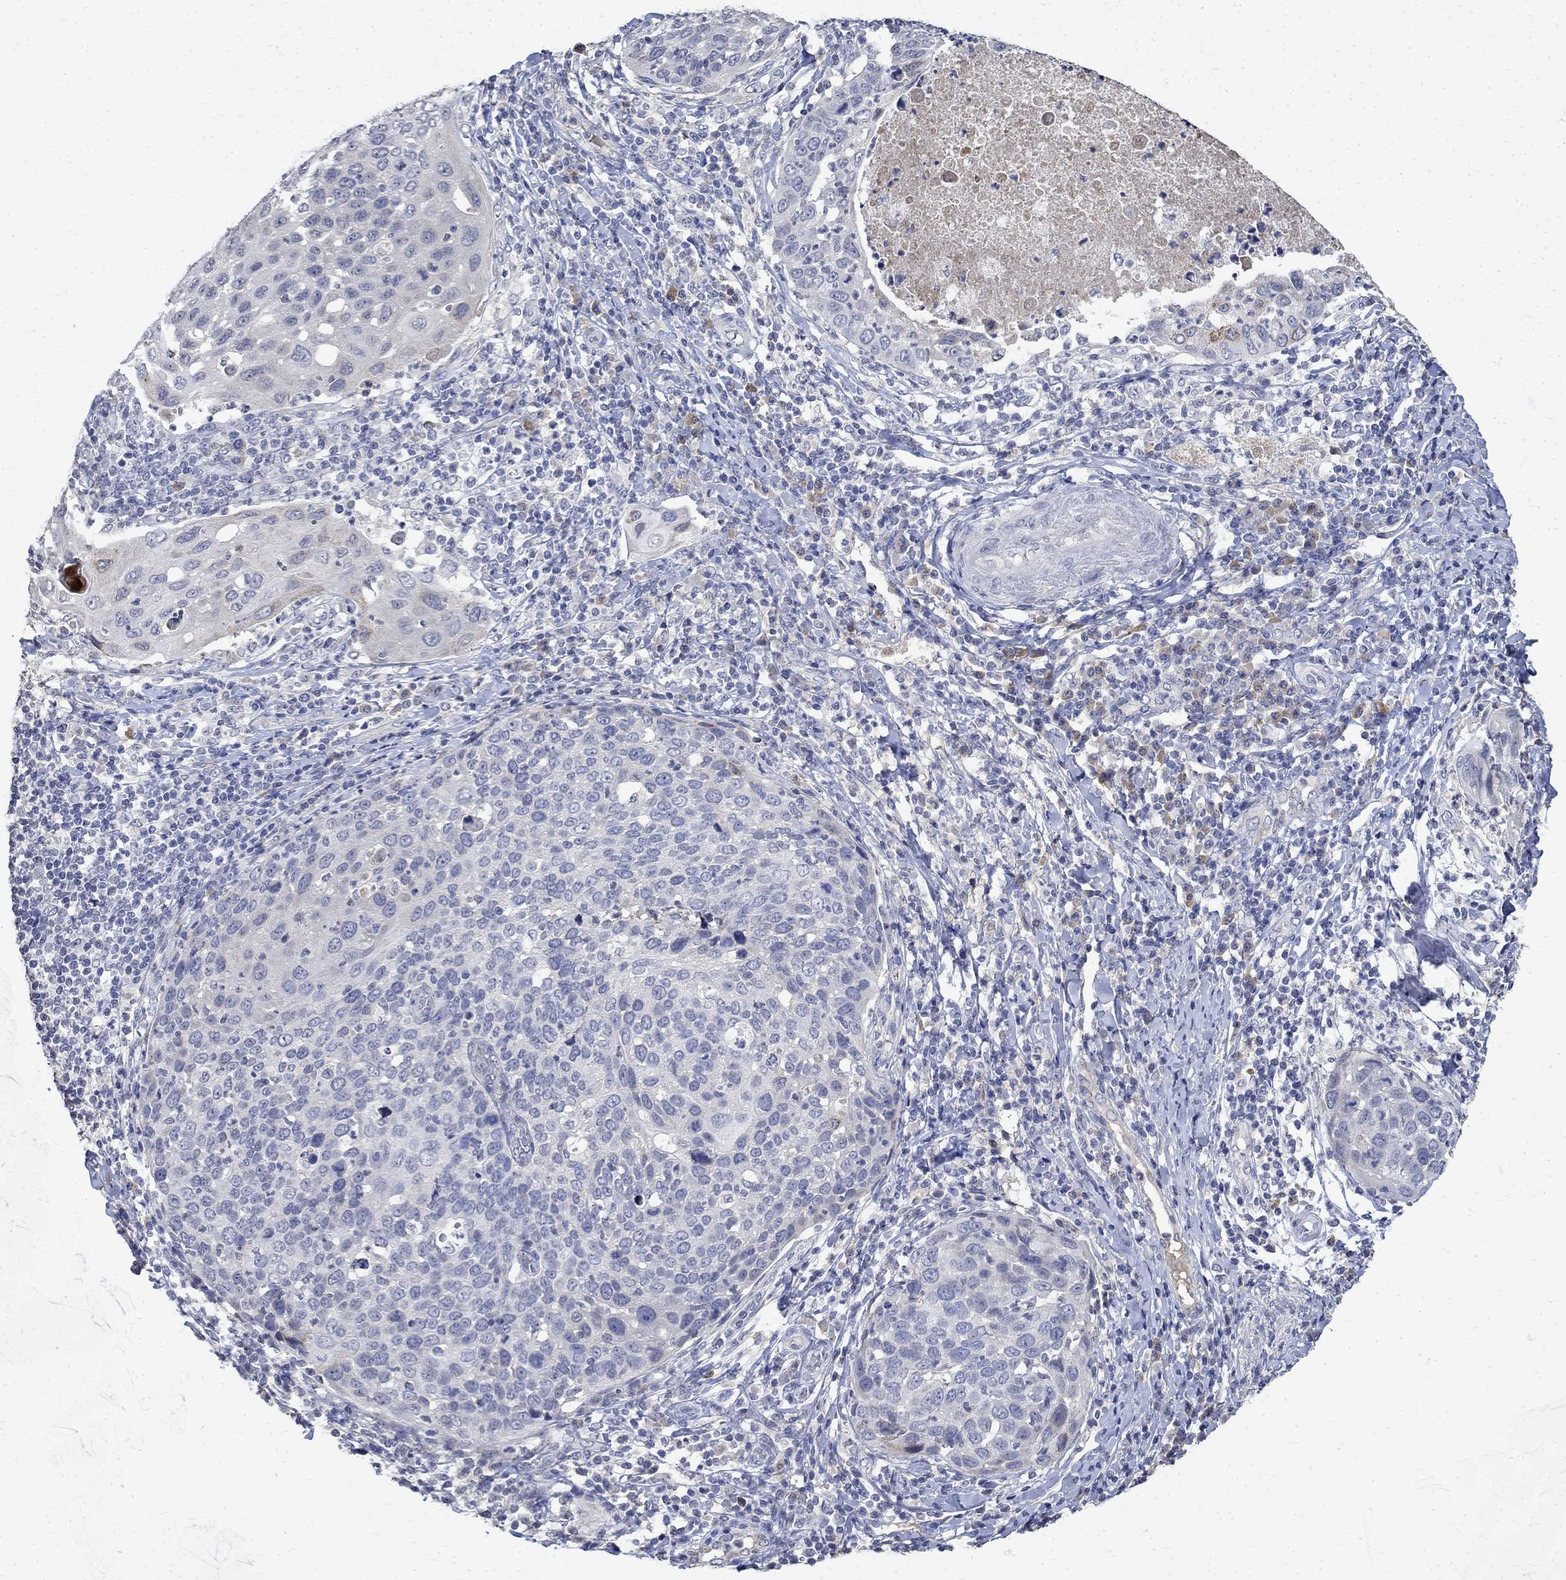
{"staining": {"intensity": "negative", "quantity": "none", "location": "none"}, "tissue": "cervical cancer", "cell_type": "Tumor cells", "image_type": "cancer", "snomed": [{"axis": "morphology", "description": "Squamous cell carcinoma, NOS"}, {"axis": "topography", "description": "Cervix"}], "caption": "A high-resolution image shows IHC staining of cervical cancer, which exhibits no significant staining in tumor cells. Brightfield microscopy of immunohistochemistry stained with DAB (3,3'-diaminobenzidine) (brown) and hematoxylin (blue), captured at high magnification.", "gene": "TMEM169", "patient": {"sex": "female", "age": 54}}